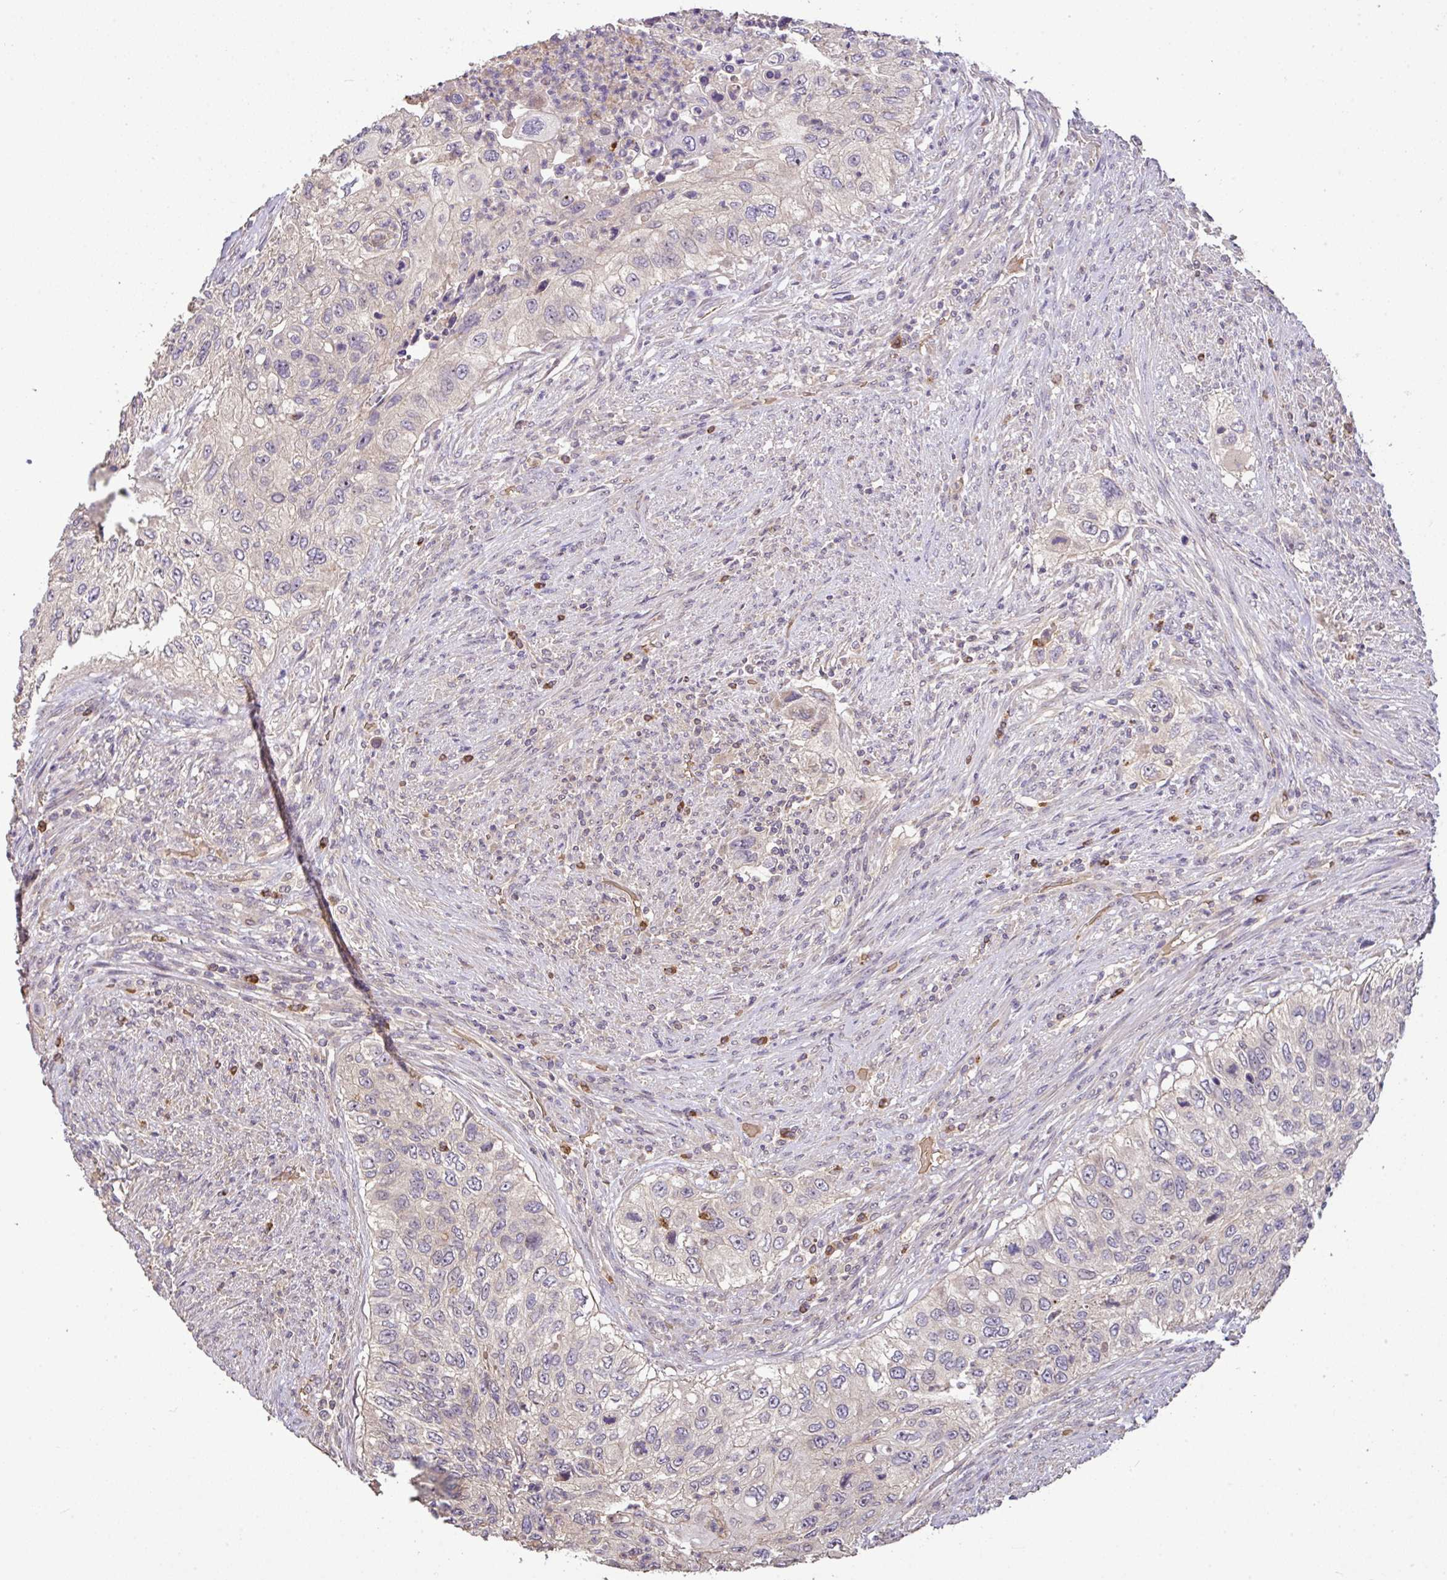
{"staining": {"intensity": "negative", "quantity": "none", "location": "none"}, "tissue": "urothelial cancer", "cell_type": "Tumor cells", "image_type": "cancer", "snomed": [{"axis": "morphology", "description": "Urothelial carcinoma, High grade"}, {"axis": "topography", "description": "Urinary bladder"}], "caption": "This is an immunohistochemistry histopathology image of urothelial carcinoma (high-grade). There is no expression in tumor cells.", "gene": "C1QTNF9B", "patient": {"sex": "female", "age": 60}}